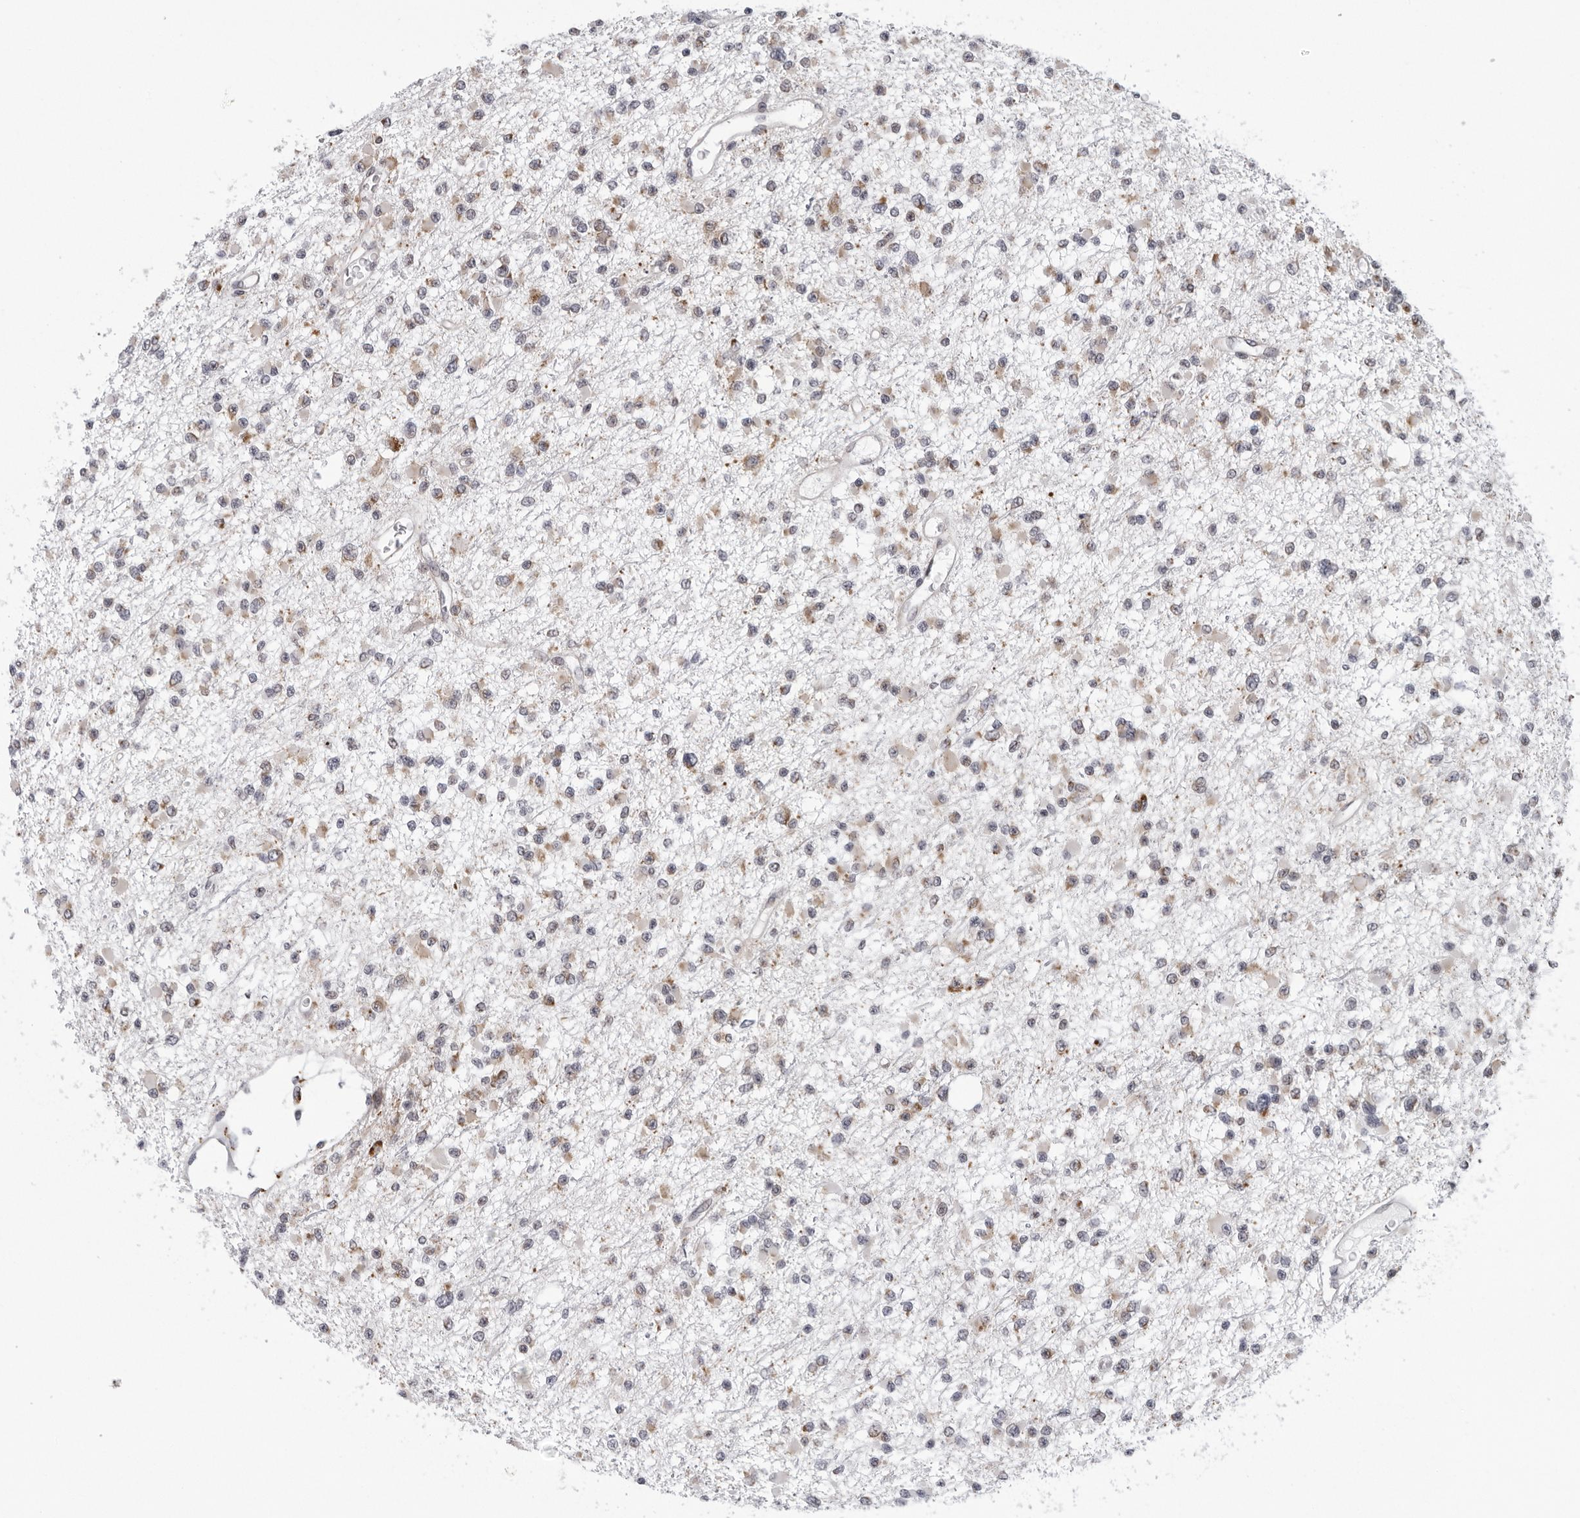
{"staining": {"intensity": "weak", "quantity": "25%-75%", "location": "cytoplasmic/membranous"}, "tissue": "glioma", "cell_type": "Tumor cells", "image_type": "cancer", "snomed": [{"axis": "morphology", "description": "Glioma, malignant, Low grade"}, {"axis": "topography", "description": "Brain"}], "caption": "The photomicrograph exhibits staining of glioma, revealing weak cytoplasmic/membranous protein expression (brown color) within tumor cells. (DAB = brown stain, brightfield microscopy at high magnification).", "gene": "CPT2", "patient": {"sex": "female", "age": 22}}